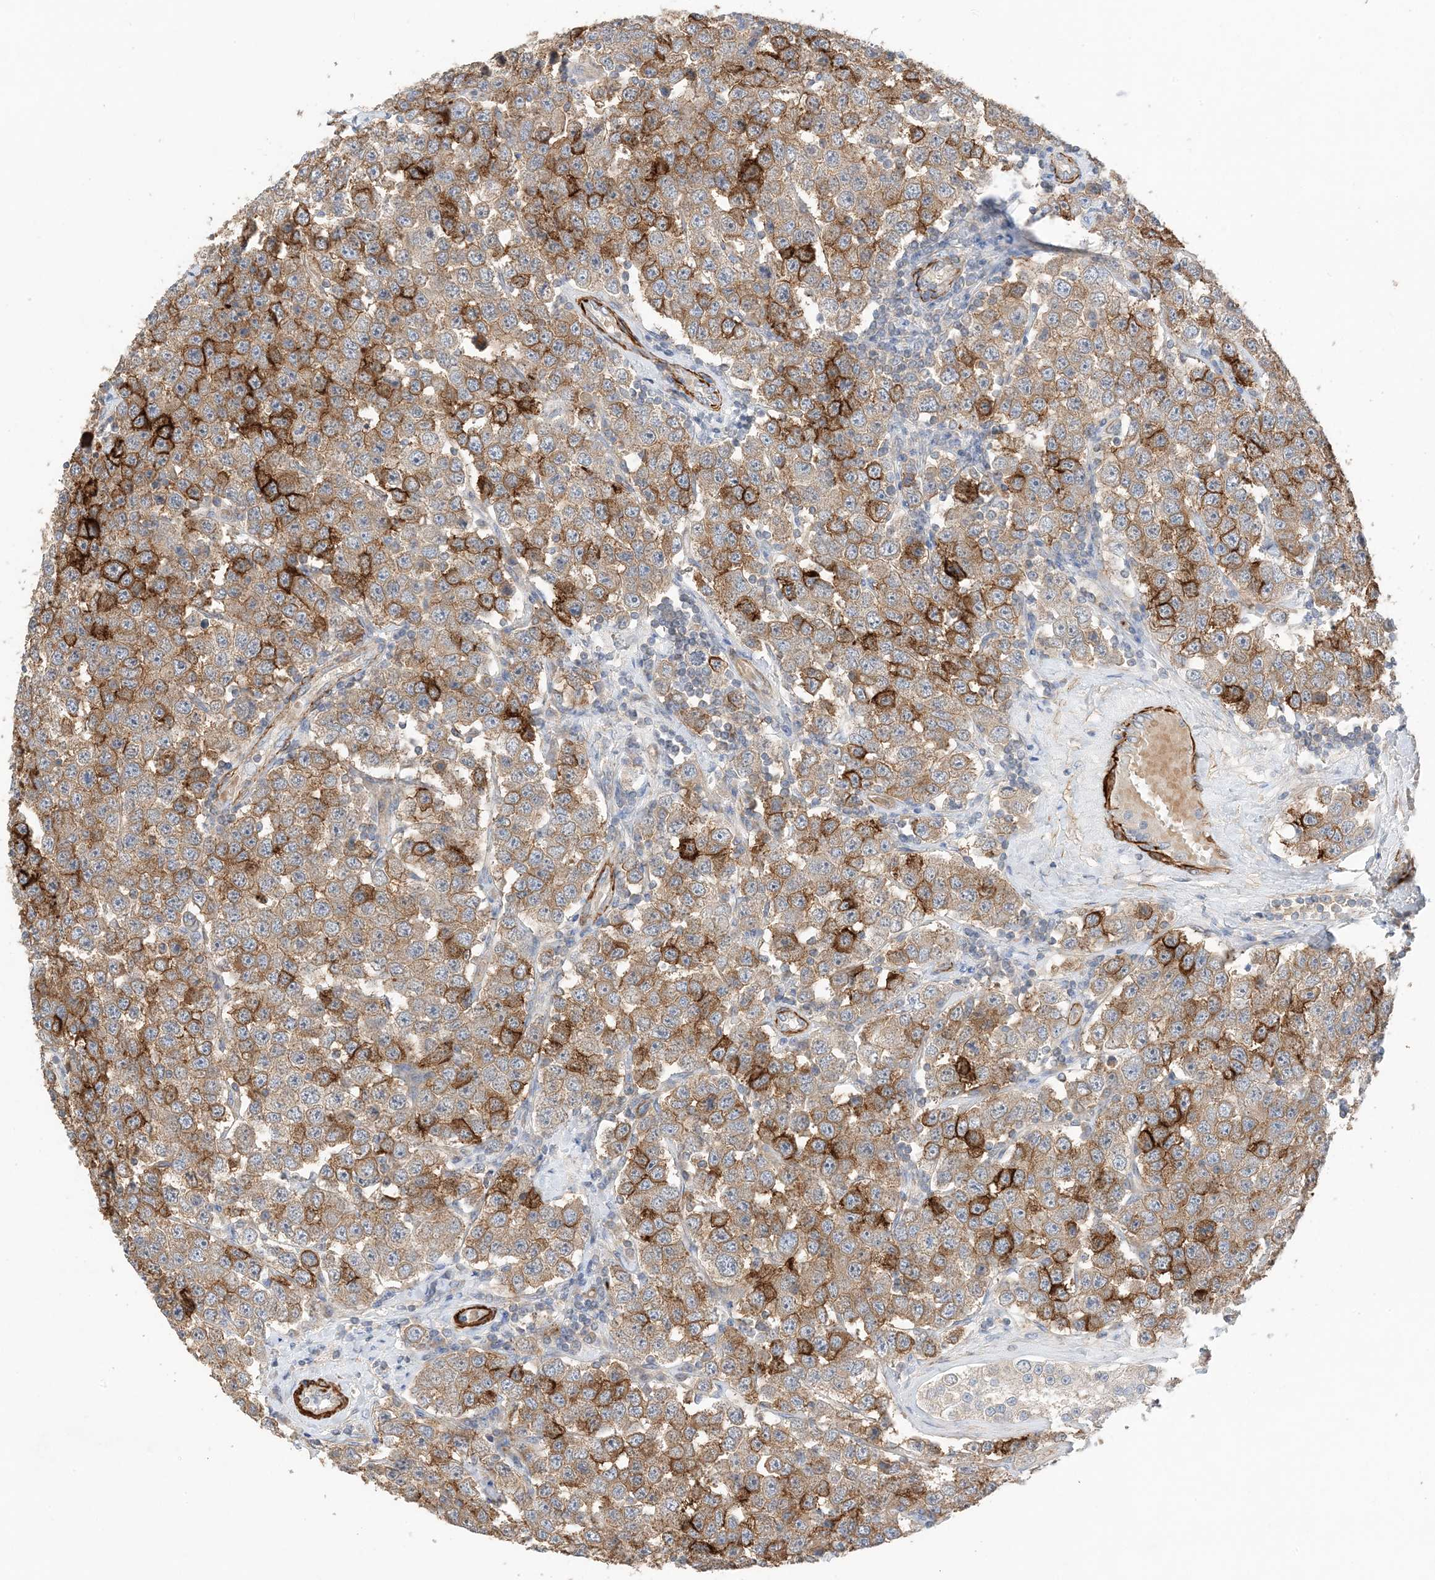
{"staining": {"intensity": "strong", "quantity": ">75%", "location": "cytoplasmic/membranous"}, "tissue": "testis cancer", "cell_type": "Tumor cells", "image_type": "cancer", "snomed": [{"axis": "morphology", "description": "Seminoma, NOS"}, {"axis": "topography", "description": "Testis"}], "caption": "Protein staining of testis cancer tissue demonstrates strong cytoplasmic/membranous positivity in approximately >75% of tumor cells.", "gene": "KIFBP", "patient": {"sex": "male", "age": 28}}